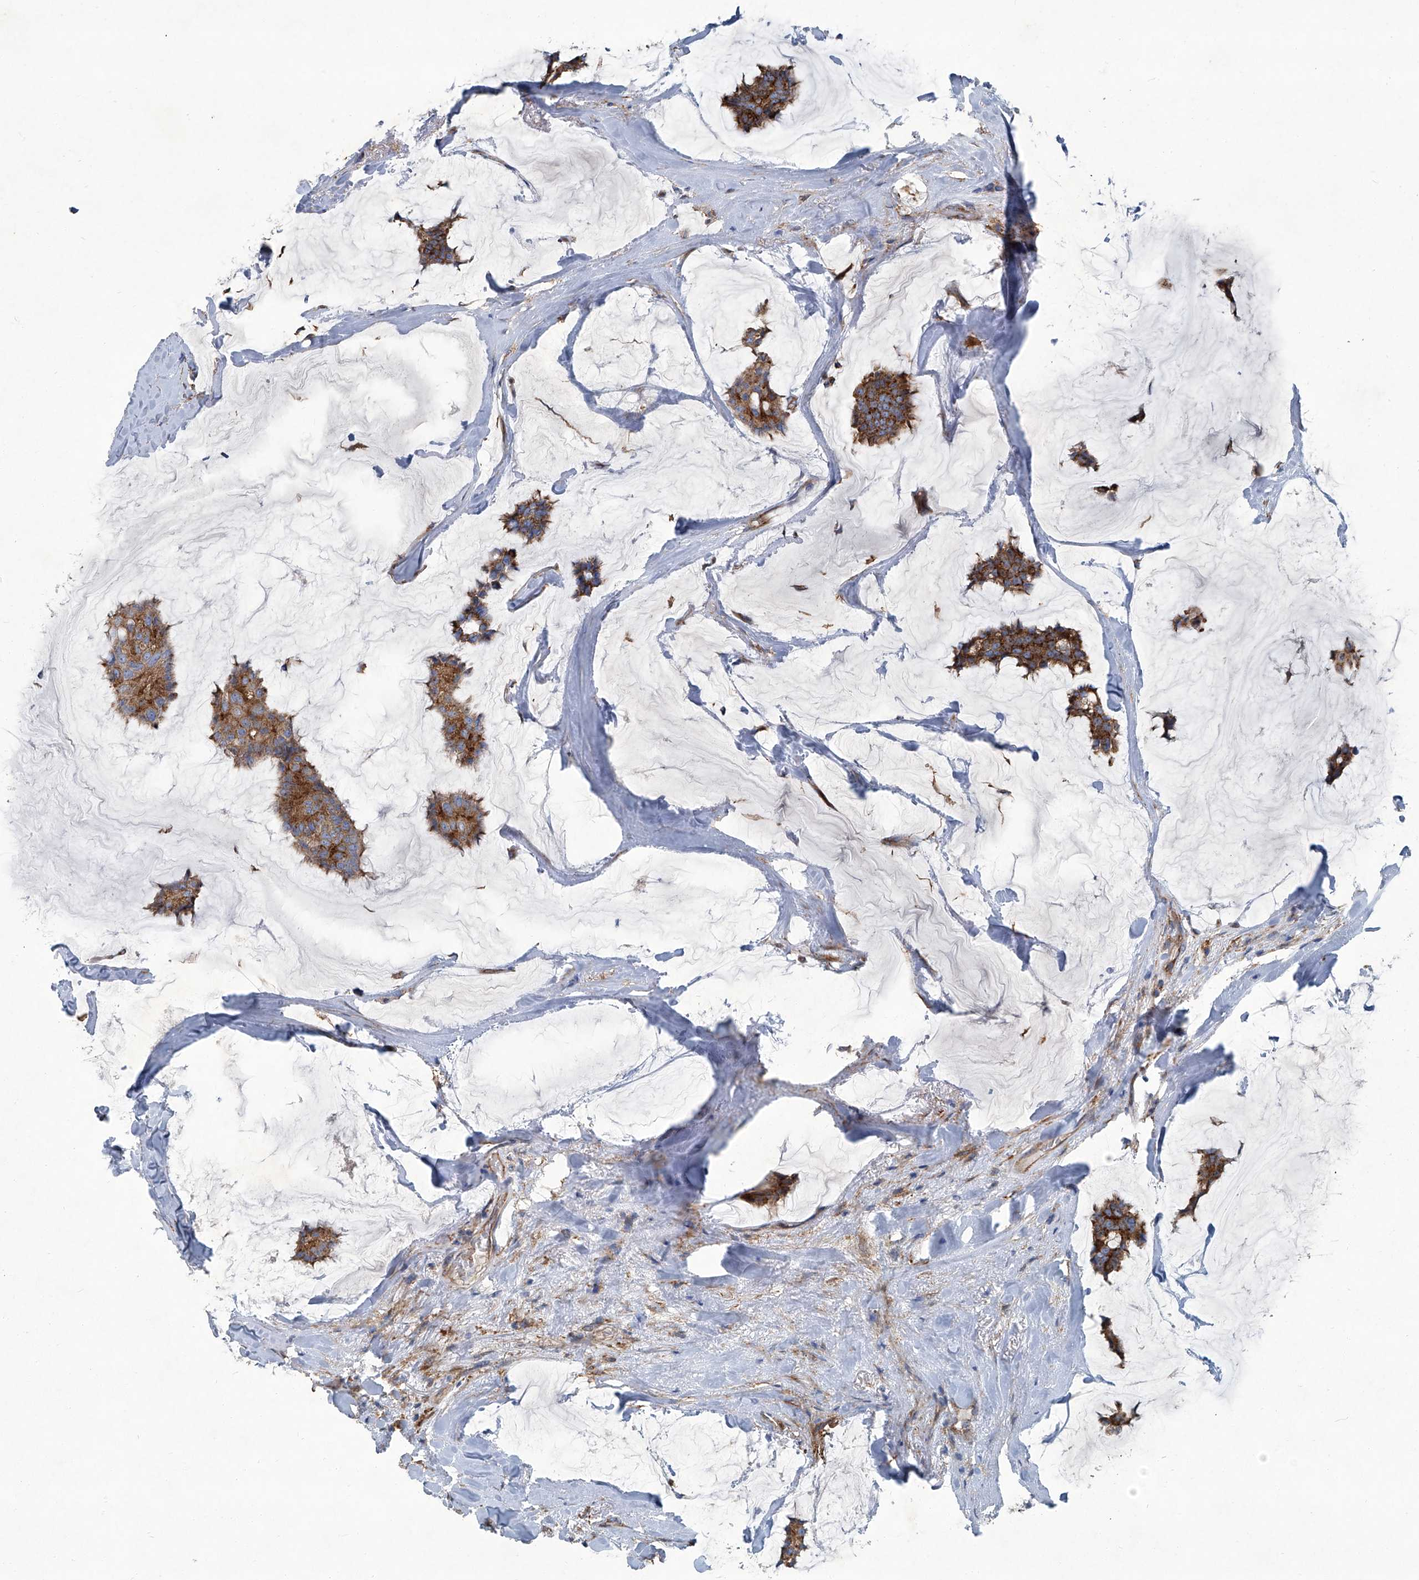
{"staining": {"intensity": "strong", "quantity": ">75%", "location": "cytoplasmic/membranous"}, "tissue": "breast cancer", "cell_type": "Tumor cells", "image_type": "cancer", "snomed": [{"axis": "morphology", "description": "Duct carcinoma"}, {"axis": "topography", "description": "Breast"}], "caption": "Breast cancer (invasive ductal carcinoma) stained with a protein marker demonstrates strong staining in tumor cells.", "gene": "PIGH", "patient": {"sex": "female", "age": 93}}